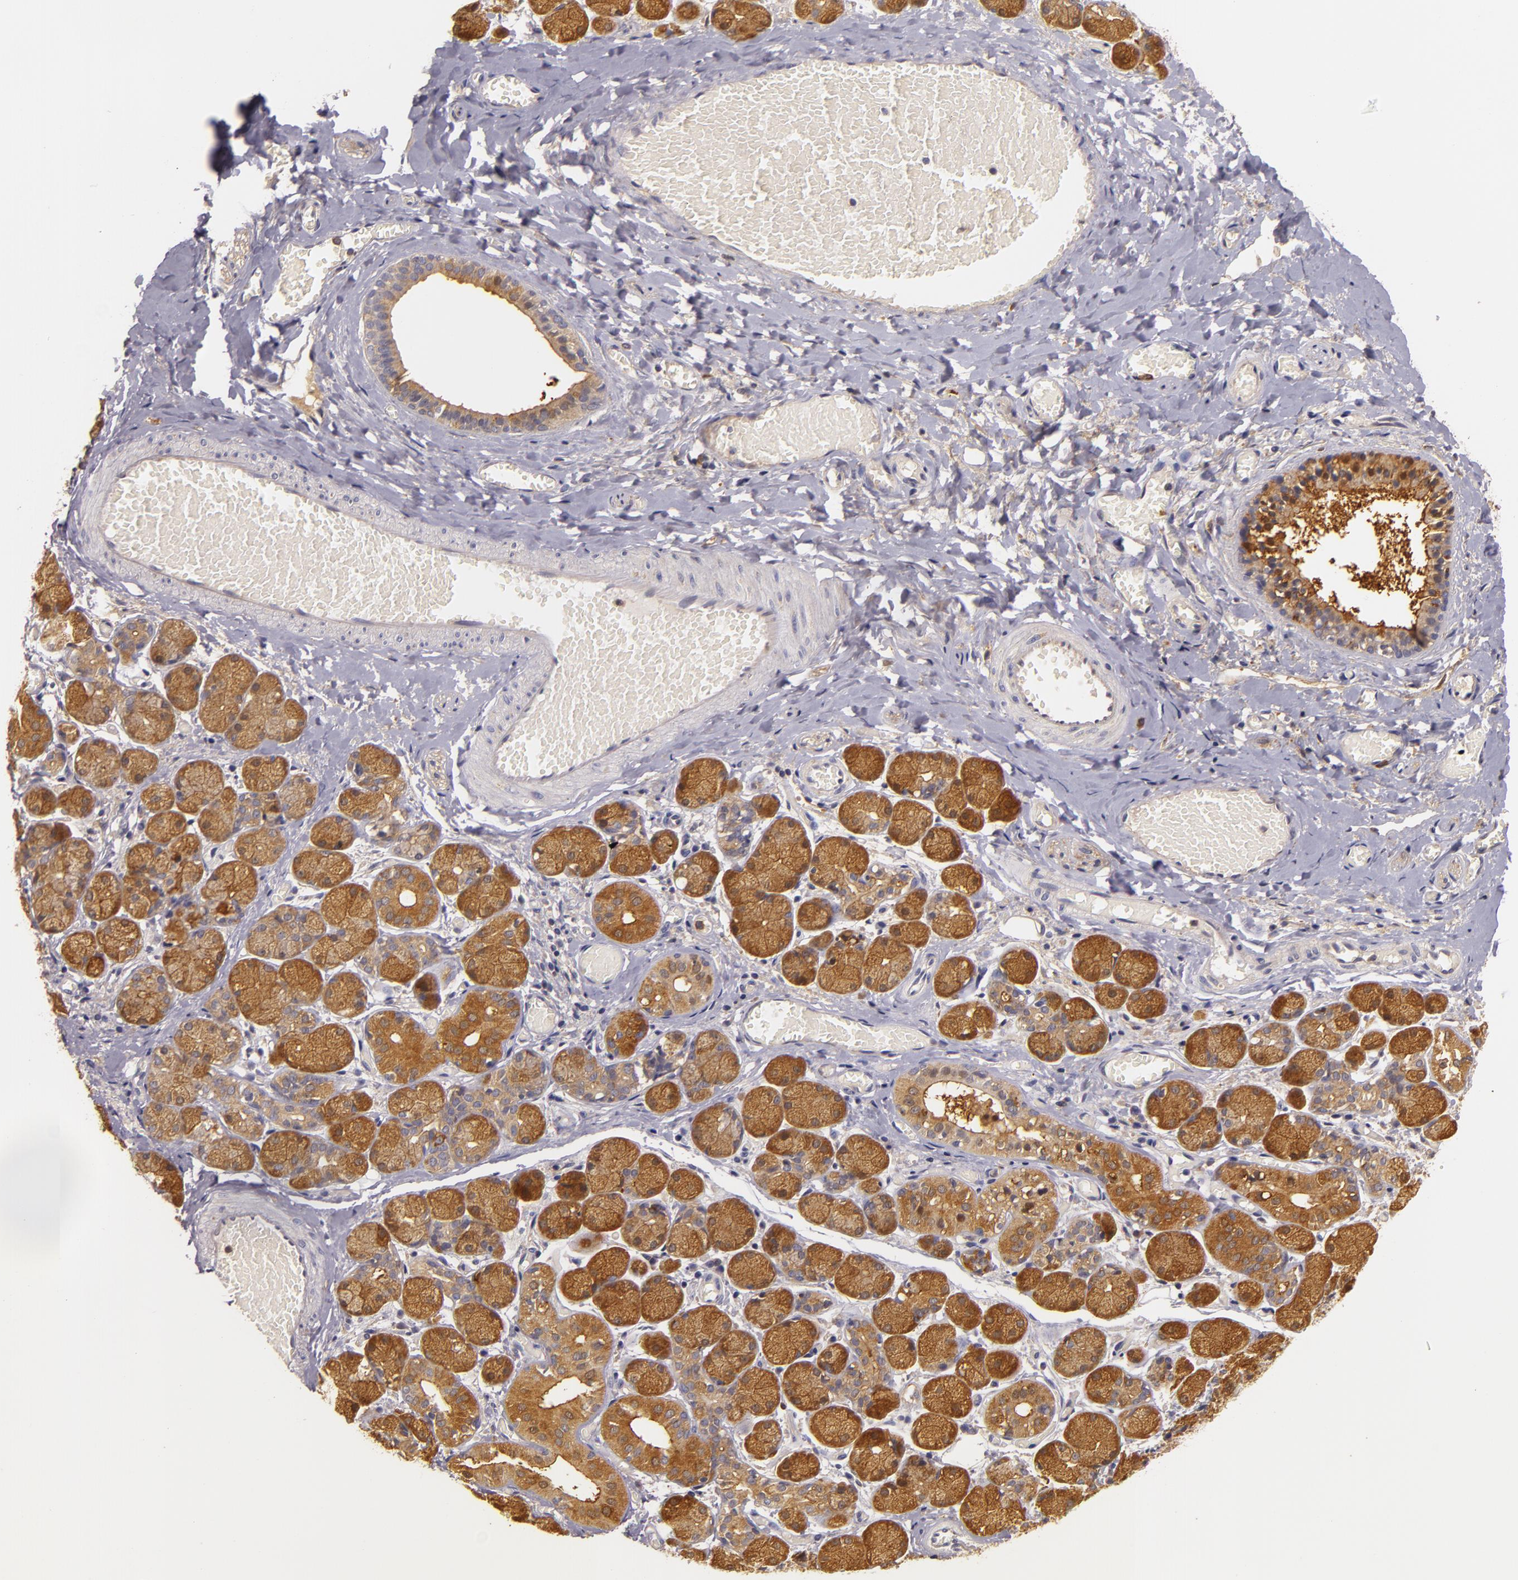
{"staining": {"intensity": "strong", "quantity": ">75%", "location": "cytoplasmic/membranous"}, "tissue": "salivary gland", "cell_type": "Glandular cells", "image_type": "normal", "snomed": [{"axis": "morphology", "description": "Normal tissue, NOS"}, {"axis": "topography", "description": "Salivary gland"}], "caption": "Protein staining exhibits strong cytoplasmic/membranous staining in about >75% of glandular cells in unremarkable salivary gland. (Stains: DAB in brown, nuclei in blue, Microscopy: brightfield microscopy at high magnification).", "gene": "TOM1", "patient": {"sex": "female", "age": 24}}